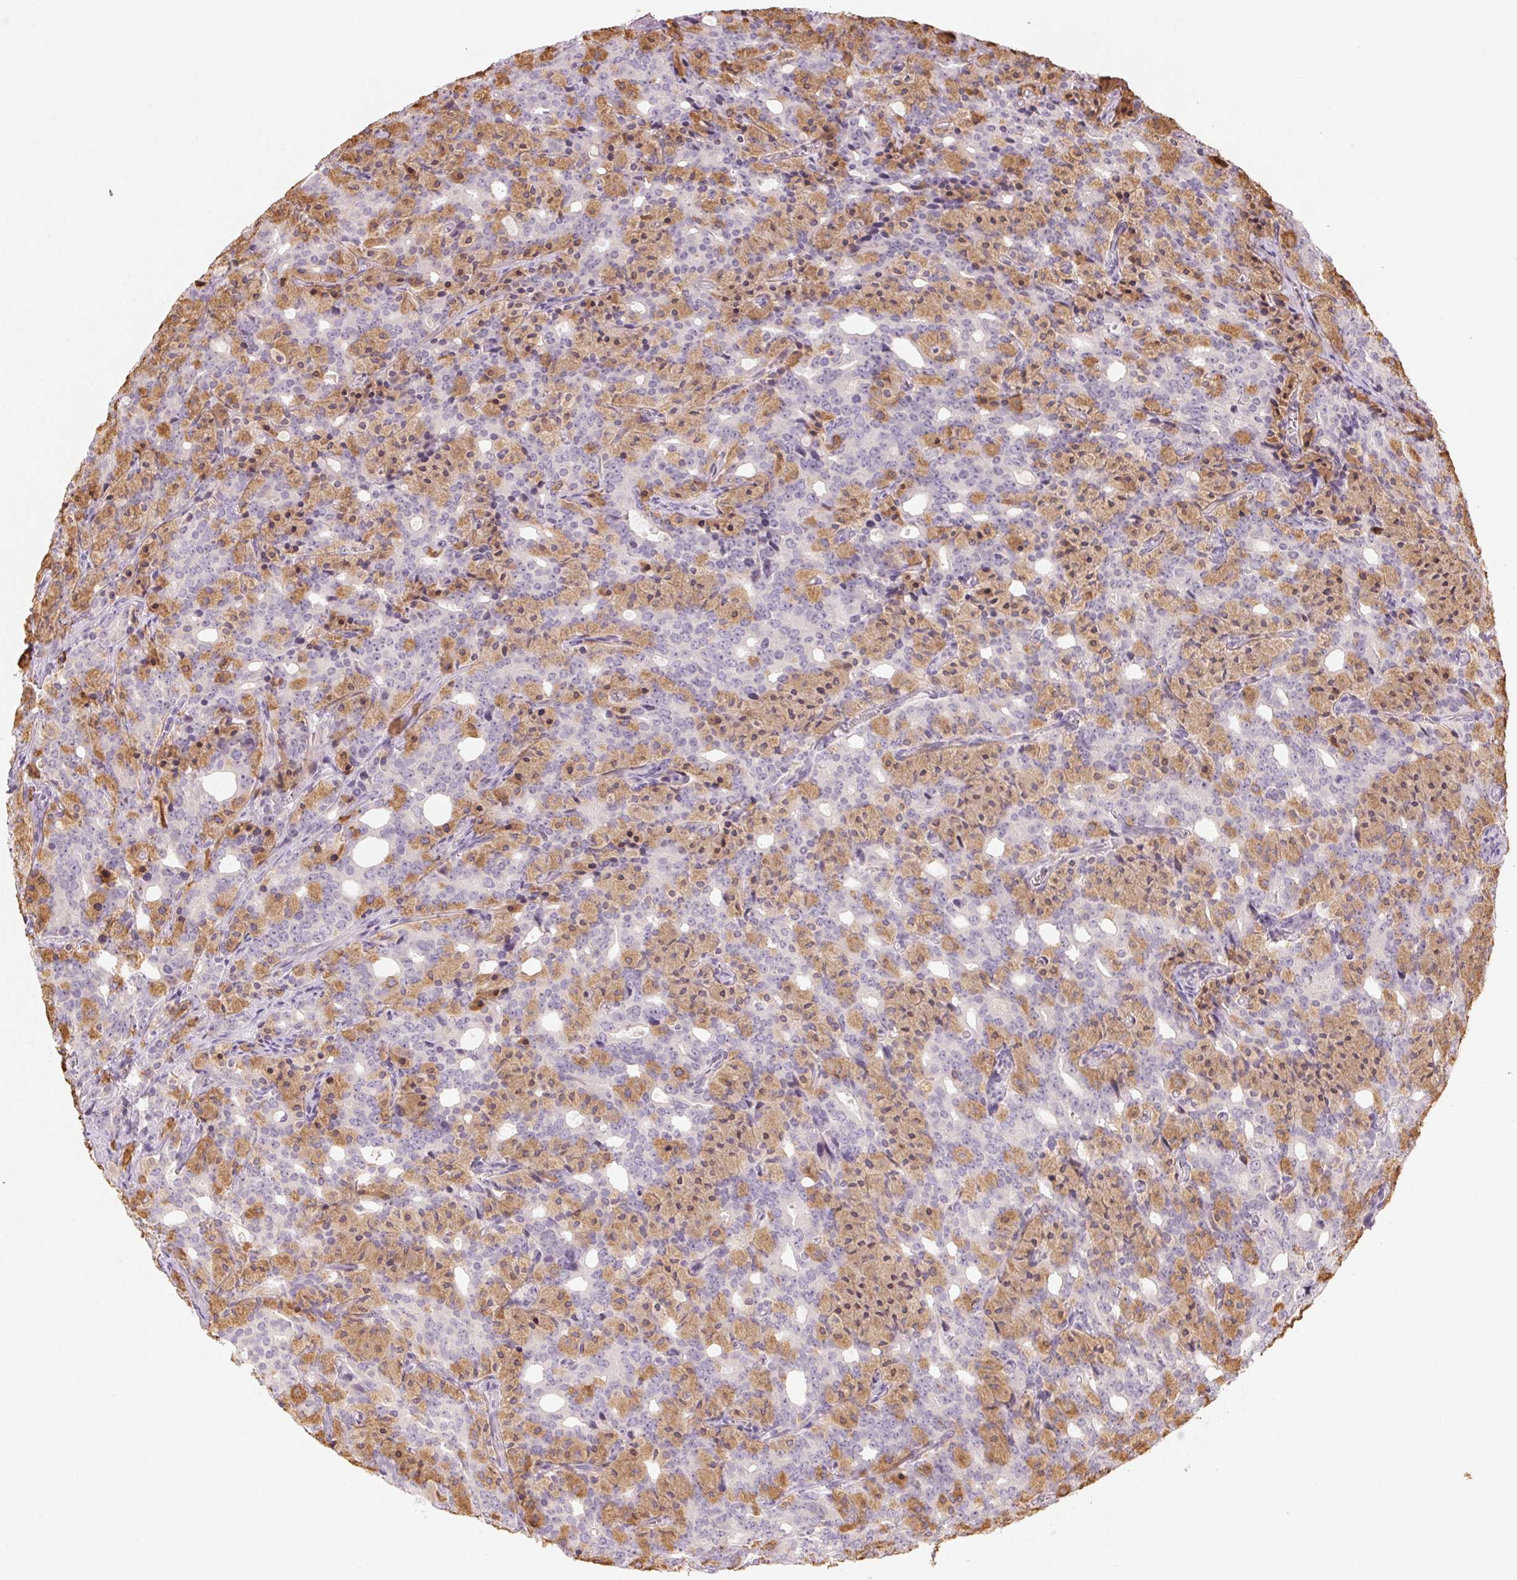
{"staining": {"intensity": "negative", "quantity": "none", "location": "none"}, "tissue": "prostate cancer", "cell_type": "Tumor cells", "image_type": "cancer", "snomed": [{"axis": "morphology", "description": "Adenocarcinoma, High grade"}, {"axis": "topography", "description": "Prostate"}], "caption": "The photomicrograph demonstrates no staining of tumor cells in adenocarcinoma (high-grade) (prostate).", "gene": "MYBL1", "patient": {"sex": "male", "age": 84}}